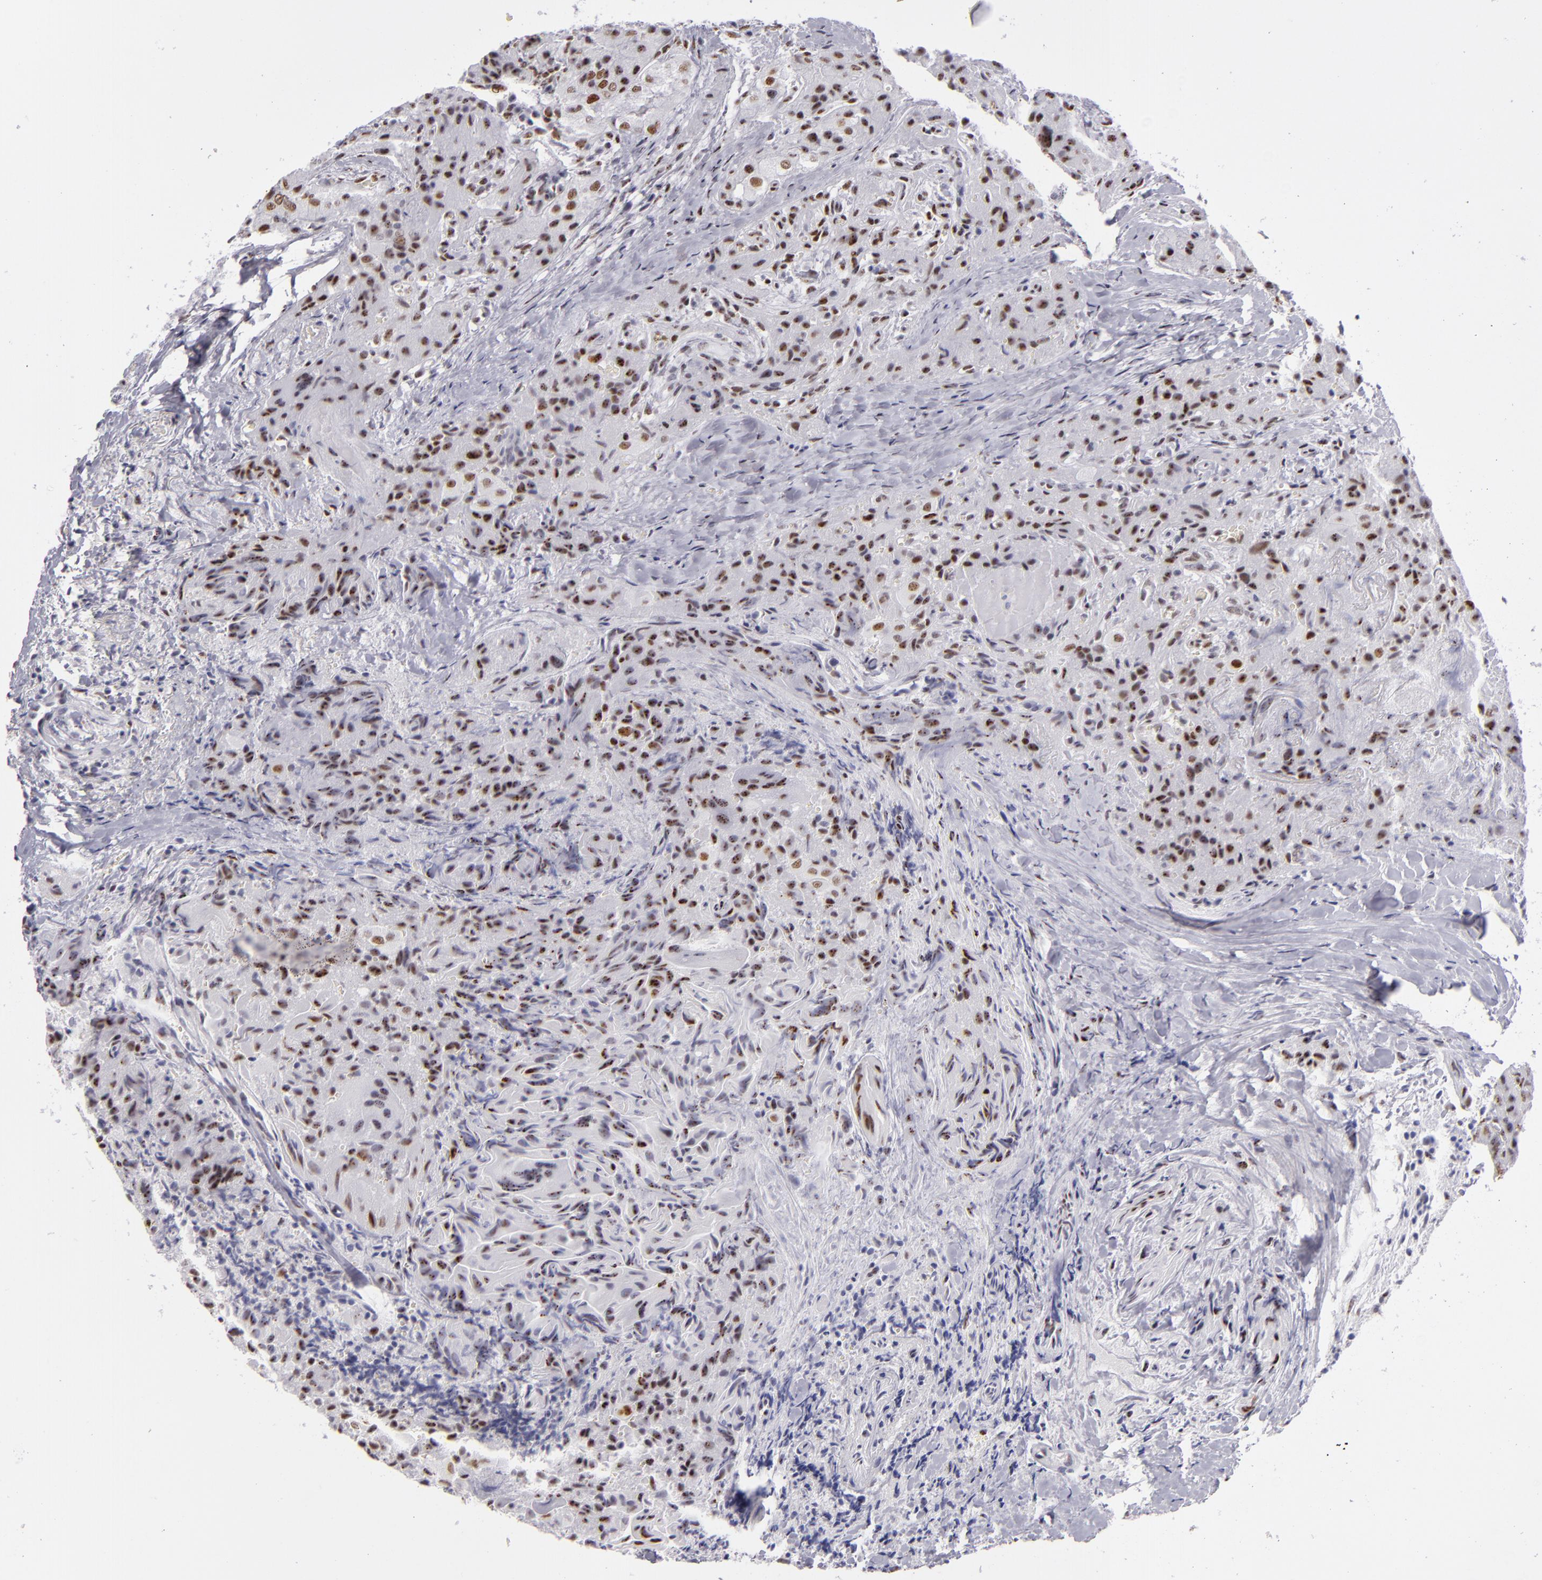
{"staining": {"intensity": "strong", "quantity": ">75%", "location": "nuclear"}, "tissue": "thyroid cancer", "cell_type": "Tumor cells", "image_type": "cancer", "snomed": [{"axis": "morphology", "description": "Papillary adenocarcinoma, NOS"}, {"axis": "topography", "description": "Thyroid gland"}], "caption": "Immunohistochemical staining of papillary adenocarcinoma (thyroid) shows high levels of strong nuclear protein staining in about >75% of tumor cells. Immunohistochemistry stains the protein in brown and the nuclei are stained blue.", "gene": "TOP3A", "patient": {"sex": "female", "age": 71}}